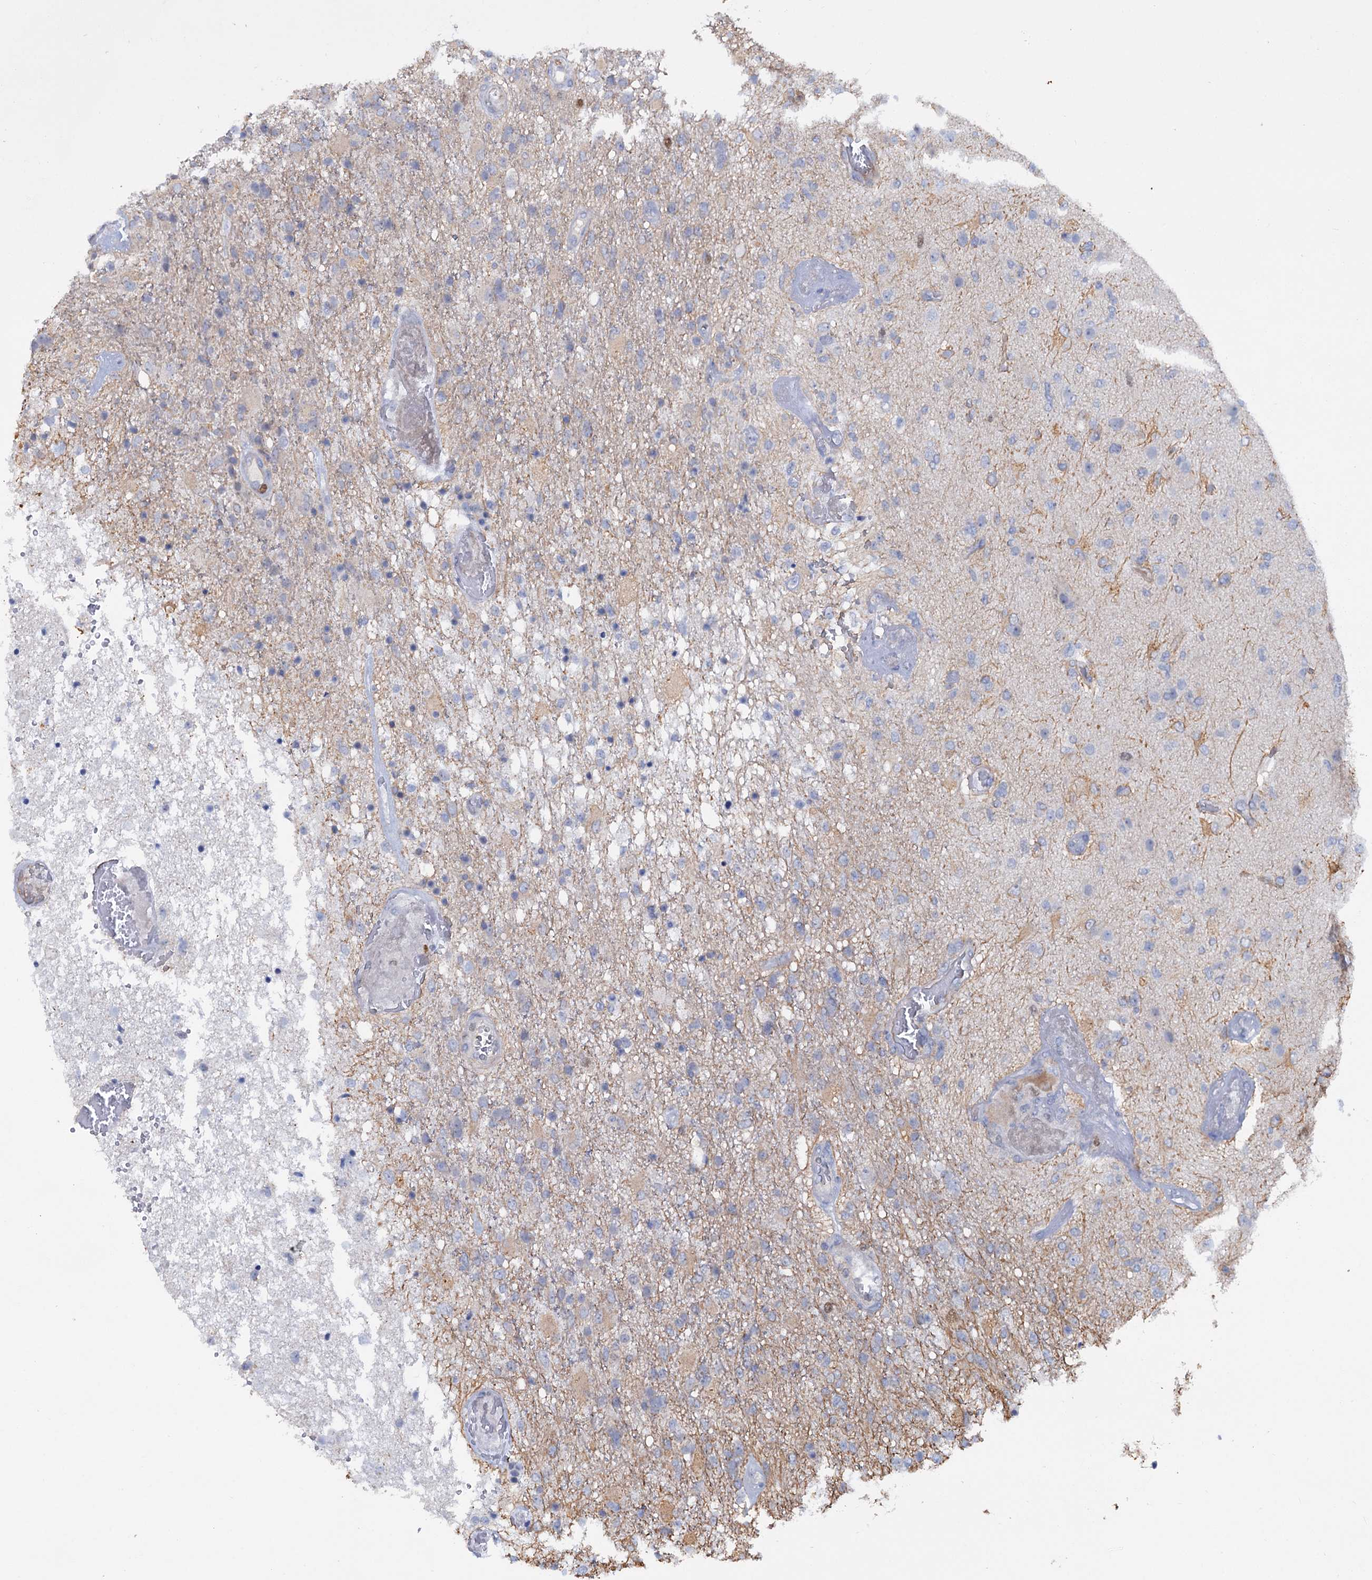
{"staining": {"intensity": "negative", "quantity": "none", "location": "none"}, "tissue": "glioma", "cell_type": "Tumor cells", "image_type": "cancer", "snomed": [{"axis": "morphology", "description": "Glioma, malignant, High grade"}, {"axis": "topography", "description": "Brain"}], "caption": "An IHC histopathology image of glioma is shown. There is no staining in tumor cells of glioma.", "gene": "FAM111B", "patient": {"sex": "female", "age": 74}}